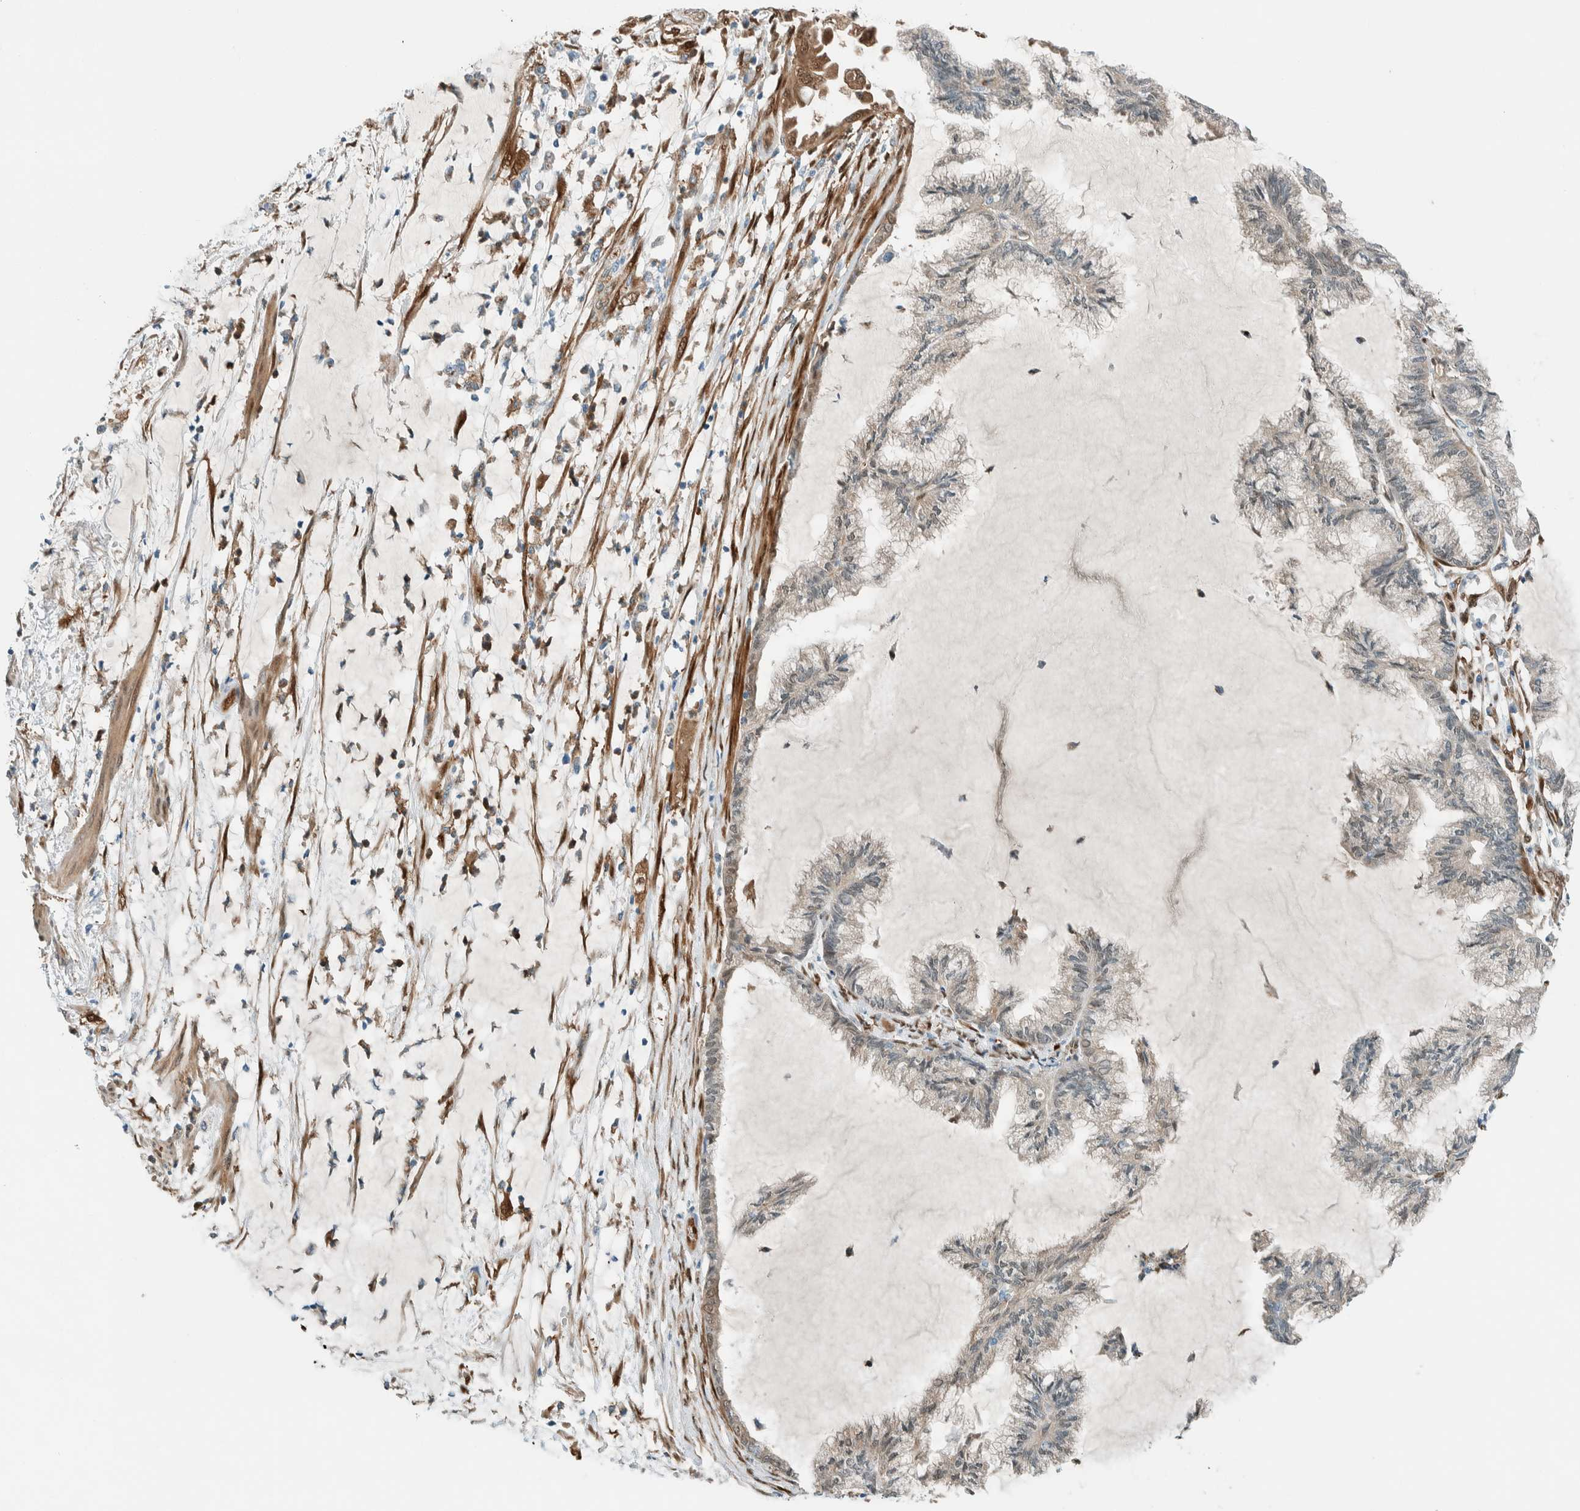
{"staining": {"intensity": "weak", "quantity": "<25%", "location": "cytoplasmic/membranous,nuclear"}, "tissue": "endometrial cancer", "cell_type": "Tumor cells", "image_type": "cancer", "snomed": [{"axis": "morphology", "description": "Adenocarcinoma, NOS"}, {"axis": "topography", "description": "Endometrium"}], "caption": "Endometrial adenocarcinoma was stained to show a protein in brown. There is no significant expression in tumor cells.", "gene": "NXN", "patient": {"sex": "female", "age": 86}}